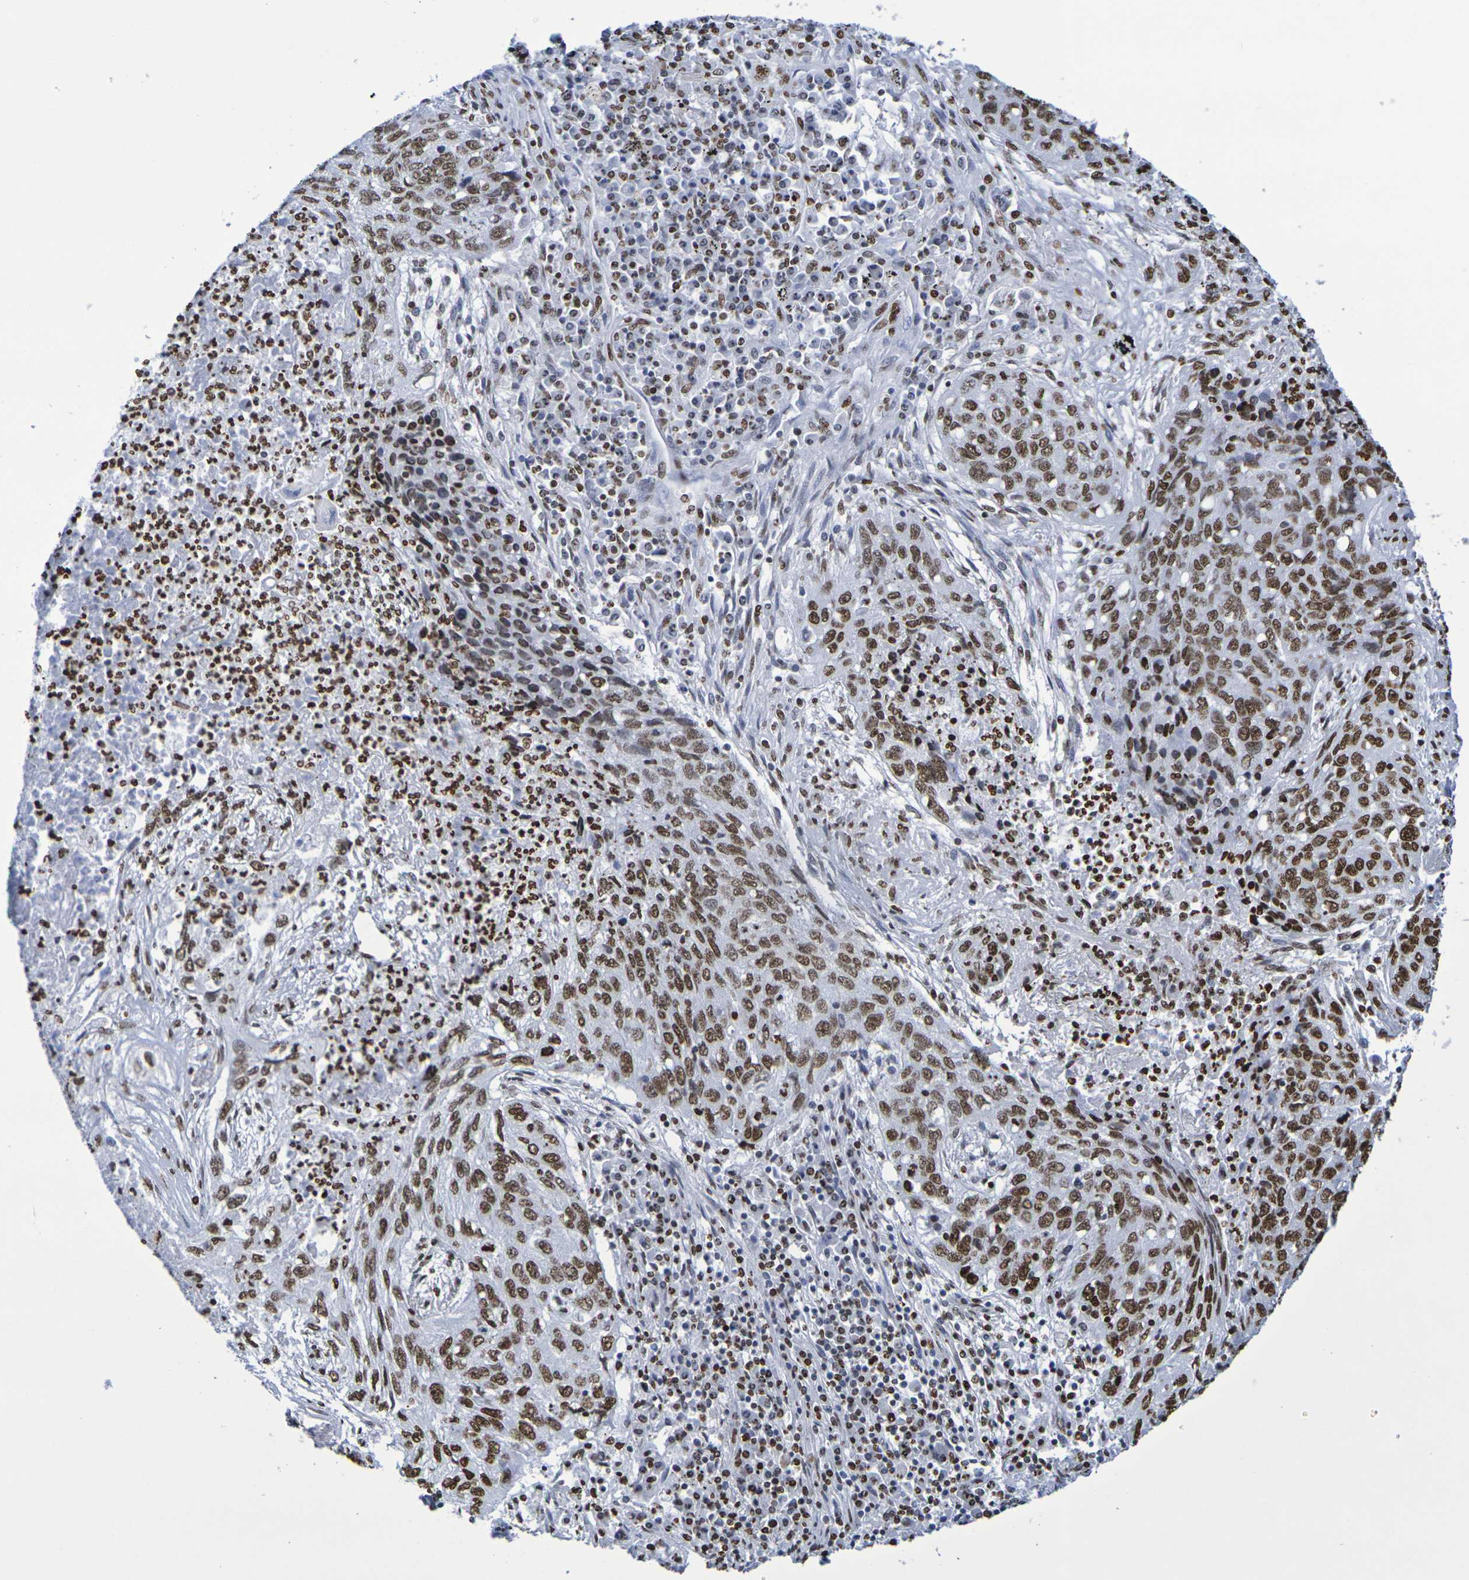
{"staining": {"intensity": "moderate", "quantity": ">75%", "location": "nuclear"}, "tissue": "lung cancer", "cell_type": "Tumor cells", "image_type": "cancer", "snomed": [{"axis": "morphology", "description": "Squamous cell carcinoma, NOS"}, {"axis": "topography", "description": "Lung"}], "caption": "Immunohistochemistry of human lung cancer demonstrates medium levels of moderate nuclear staining in about >75% of tumor cells.", "gene": "H1-5", "patient": {"sex": "female", "age": 63}}